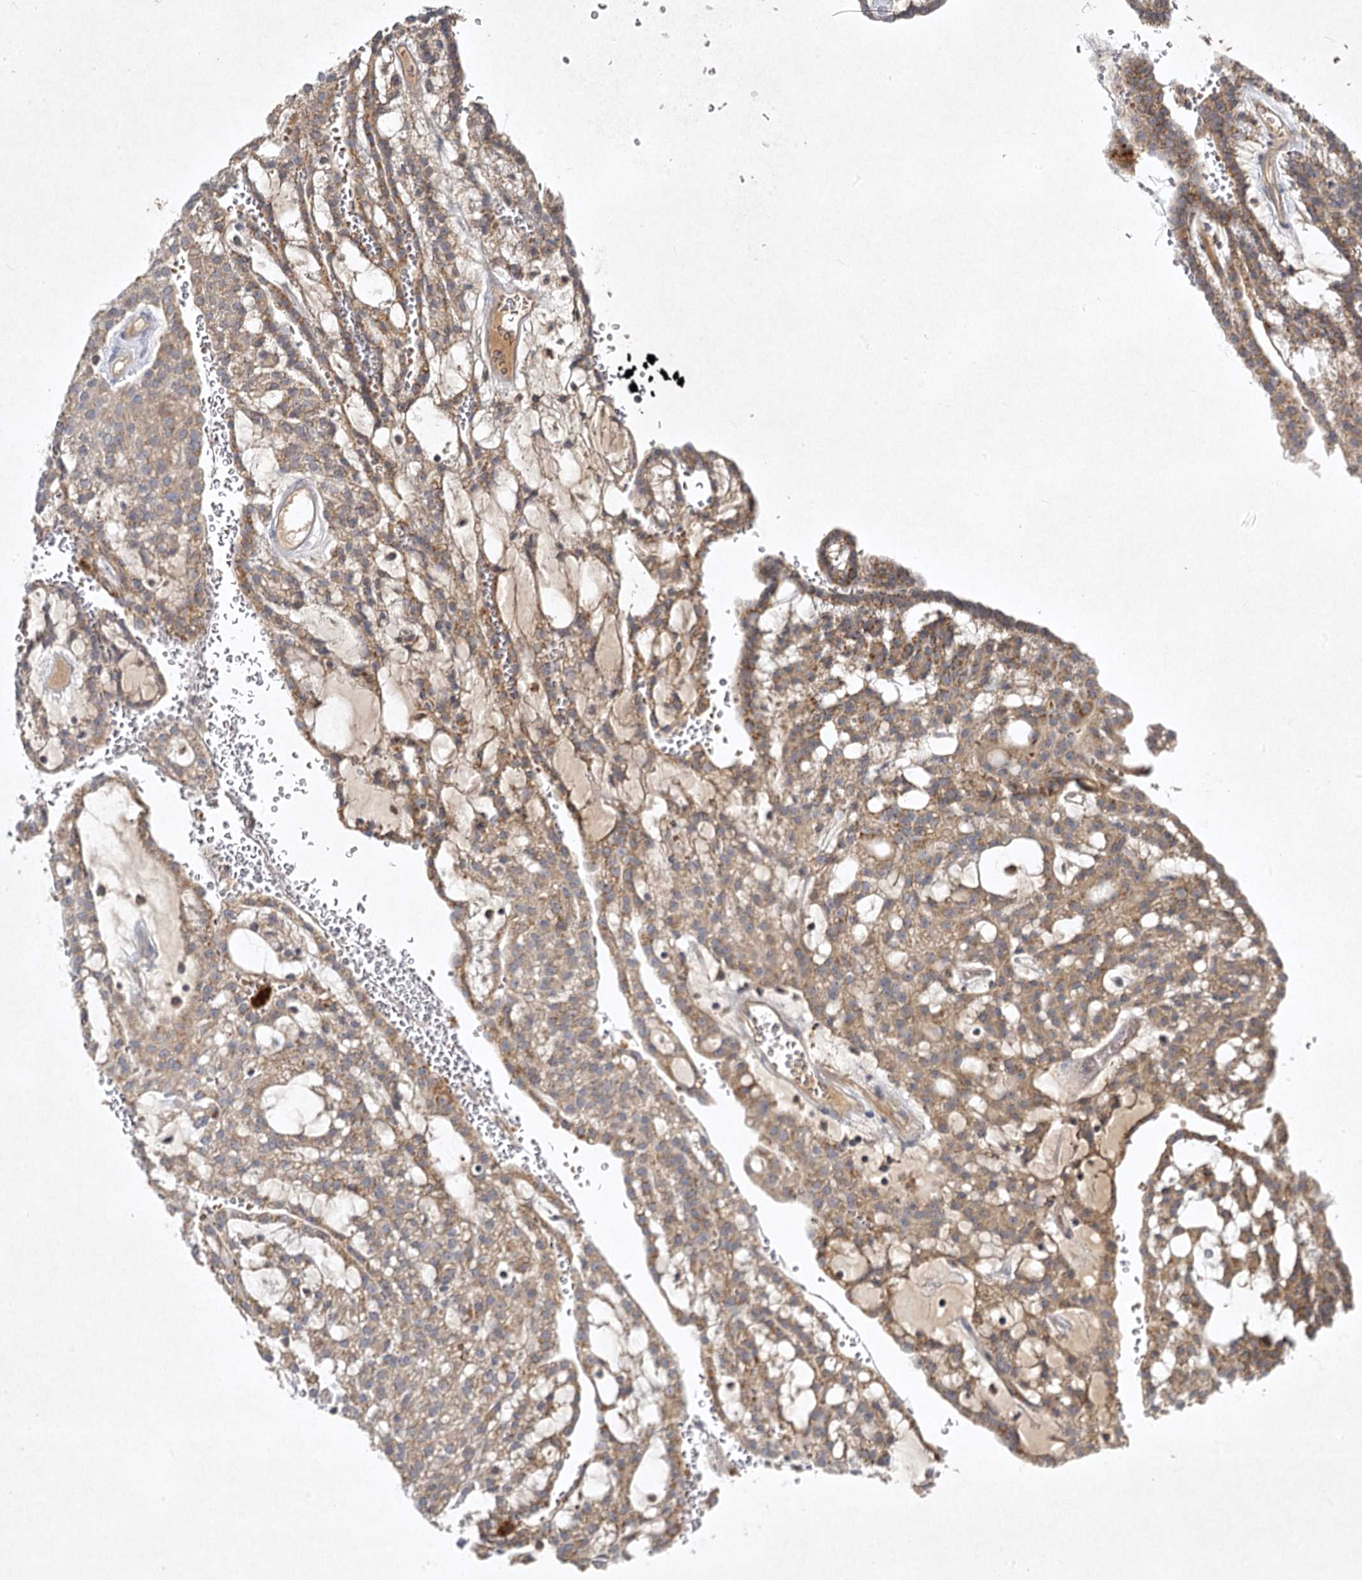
{"staining": {"intensity": "moderate", "quantity": ">75%", "location": "cytoplasmic/membranous"}, "tissue": "renal cancer", "cell_type": "Tumor cells", "image_type": "cancer", "snomed": [{"axis": "morphology", "description": "Adenocarcinoma, NOS"}, {"axis": "topography", "description": "Kidney"}], "caption": "Immunohistochemical staining of renal cancer (adenocarcinoma) exhibits moderate cytoplasmic/membranous protein expression in approximately >75% of tumor cells.", "gene": "PYROXD2", "patient": {"sex": "male", "age": 63}}